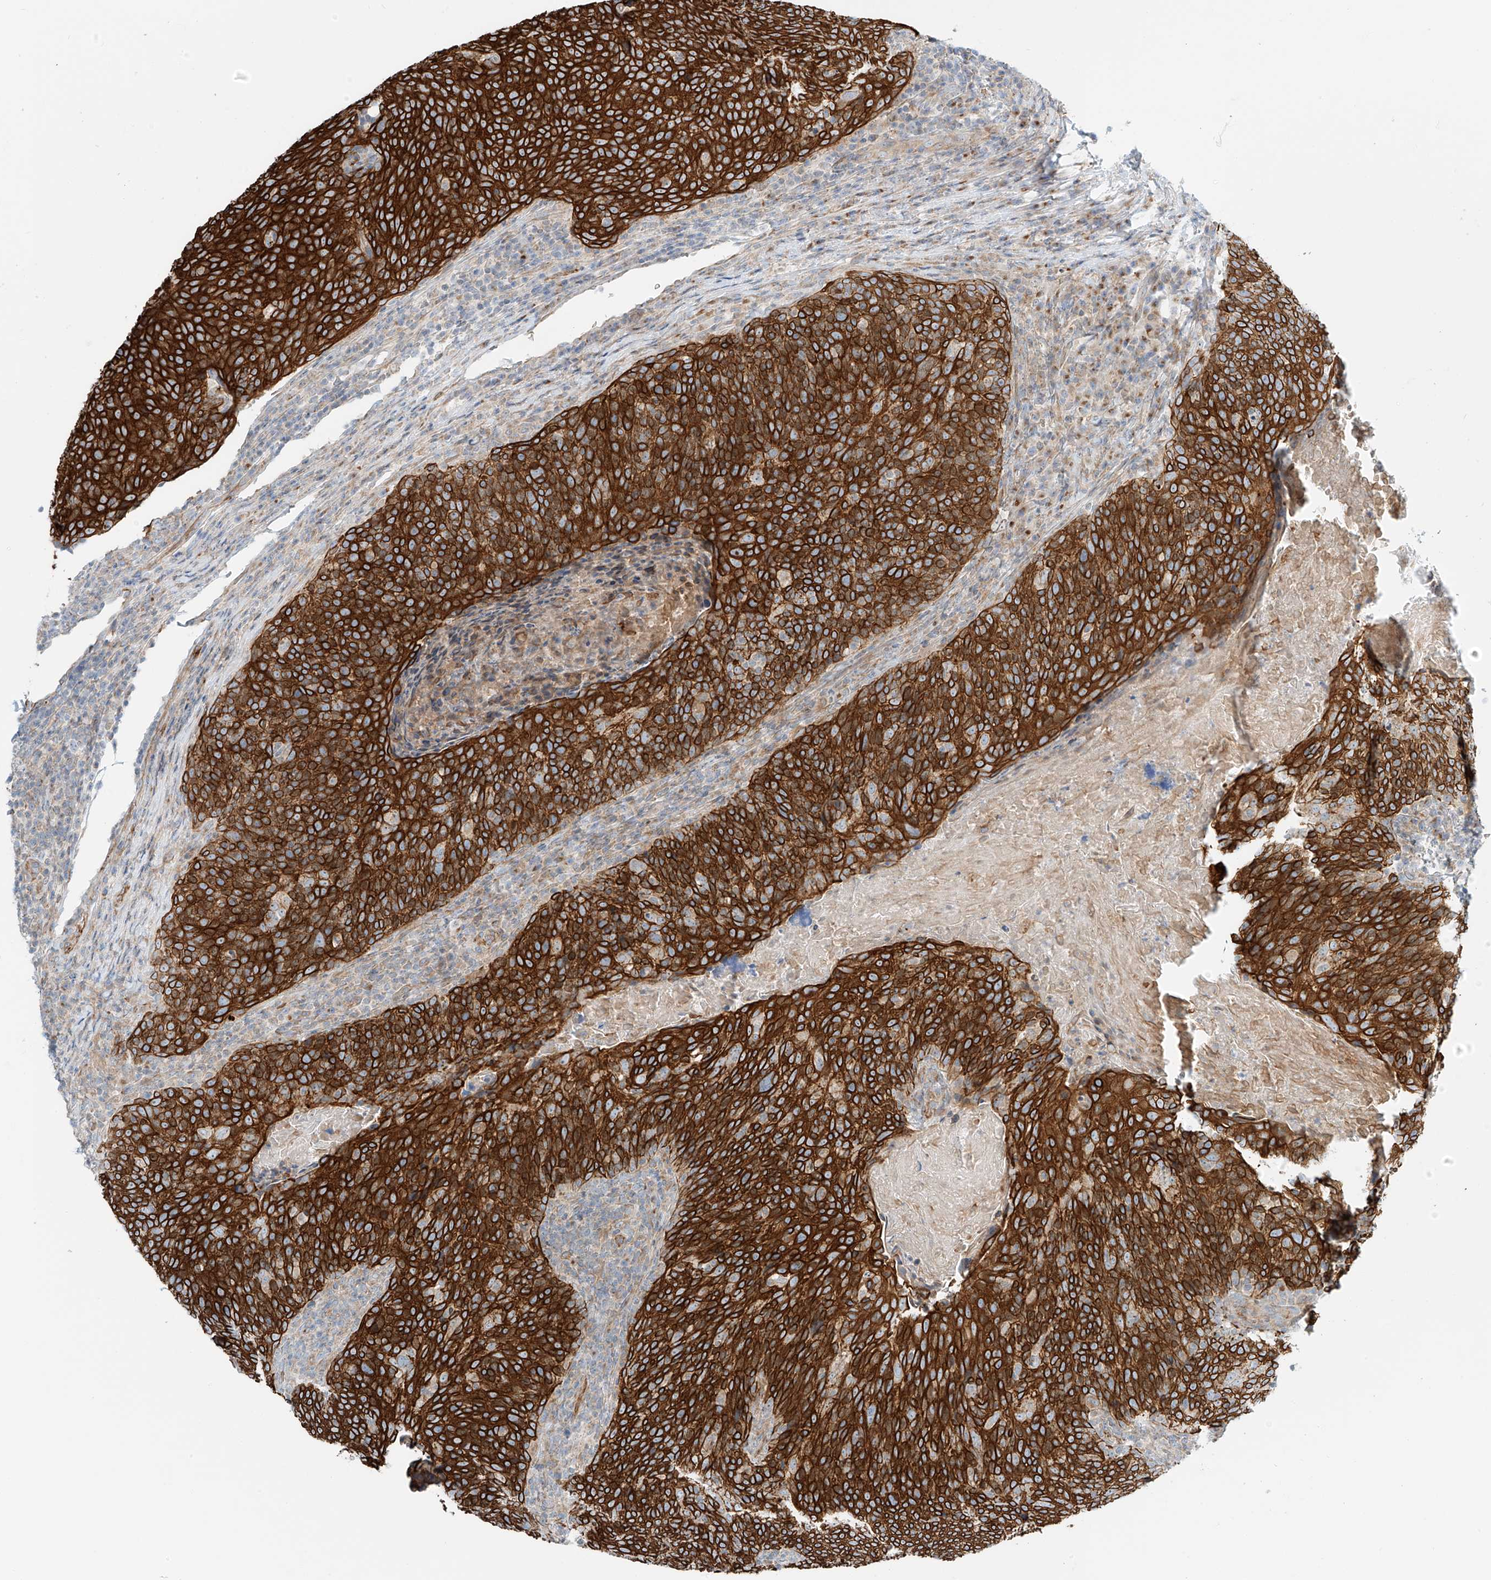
{"staining": {"intensity": "strong", "quantity": ">75%", "location": "cytoplasmic/membranous"}, "tissue": "head and neck cancer", "cell_type": "Tumor cells", "image_type": "cancer", "snomed": [{"axis": "morphology", "description": "Squamous cell carcinoma, NOS"}, {"axis": "morphology", "description": "Squamous cell carcinoma, metastatic, NOS"}, {"axis": "topography", "description": "Lymph node"}, {"axis": "topography", "description": "Head-Neck"}], "caption": "Protein staining of head and neck cancer tissue shows strong cytoplasmic/membranous expression in approximately >75% of tumor cells. (DAB IHC with brightfield microscopy, high magnification).", "gene": "EIPR1", "patient": {"sex": "male", "age": 62}}